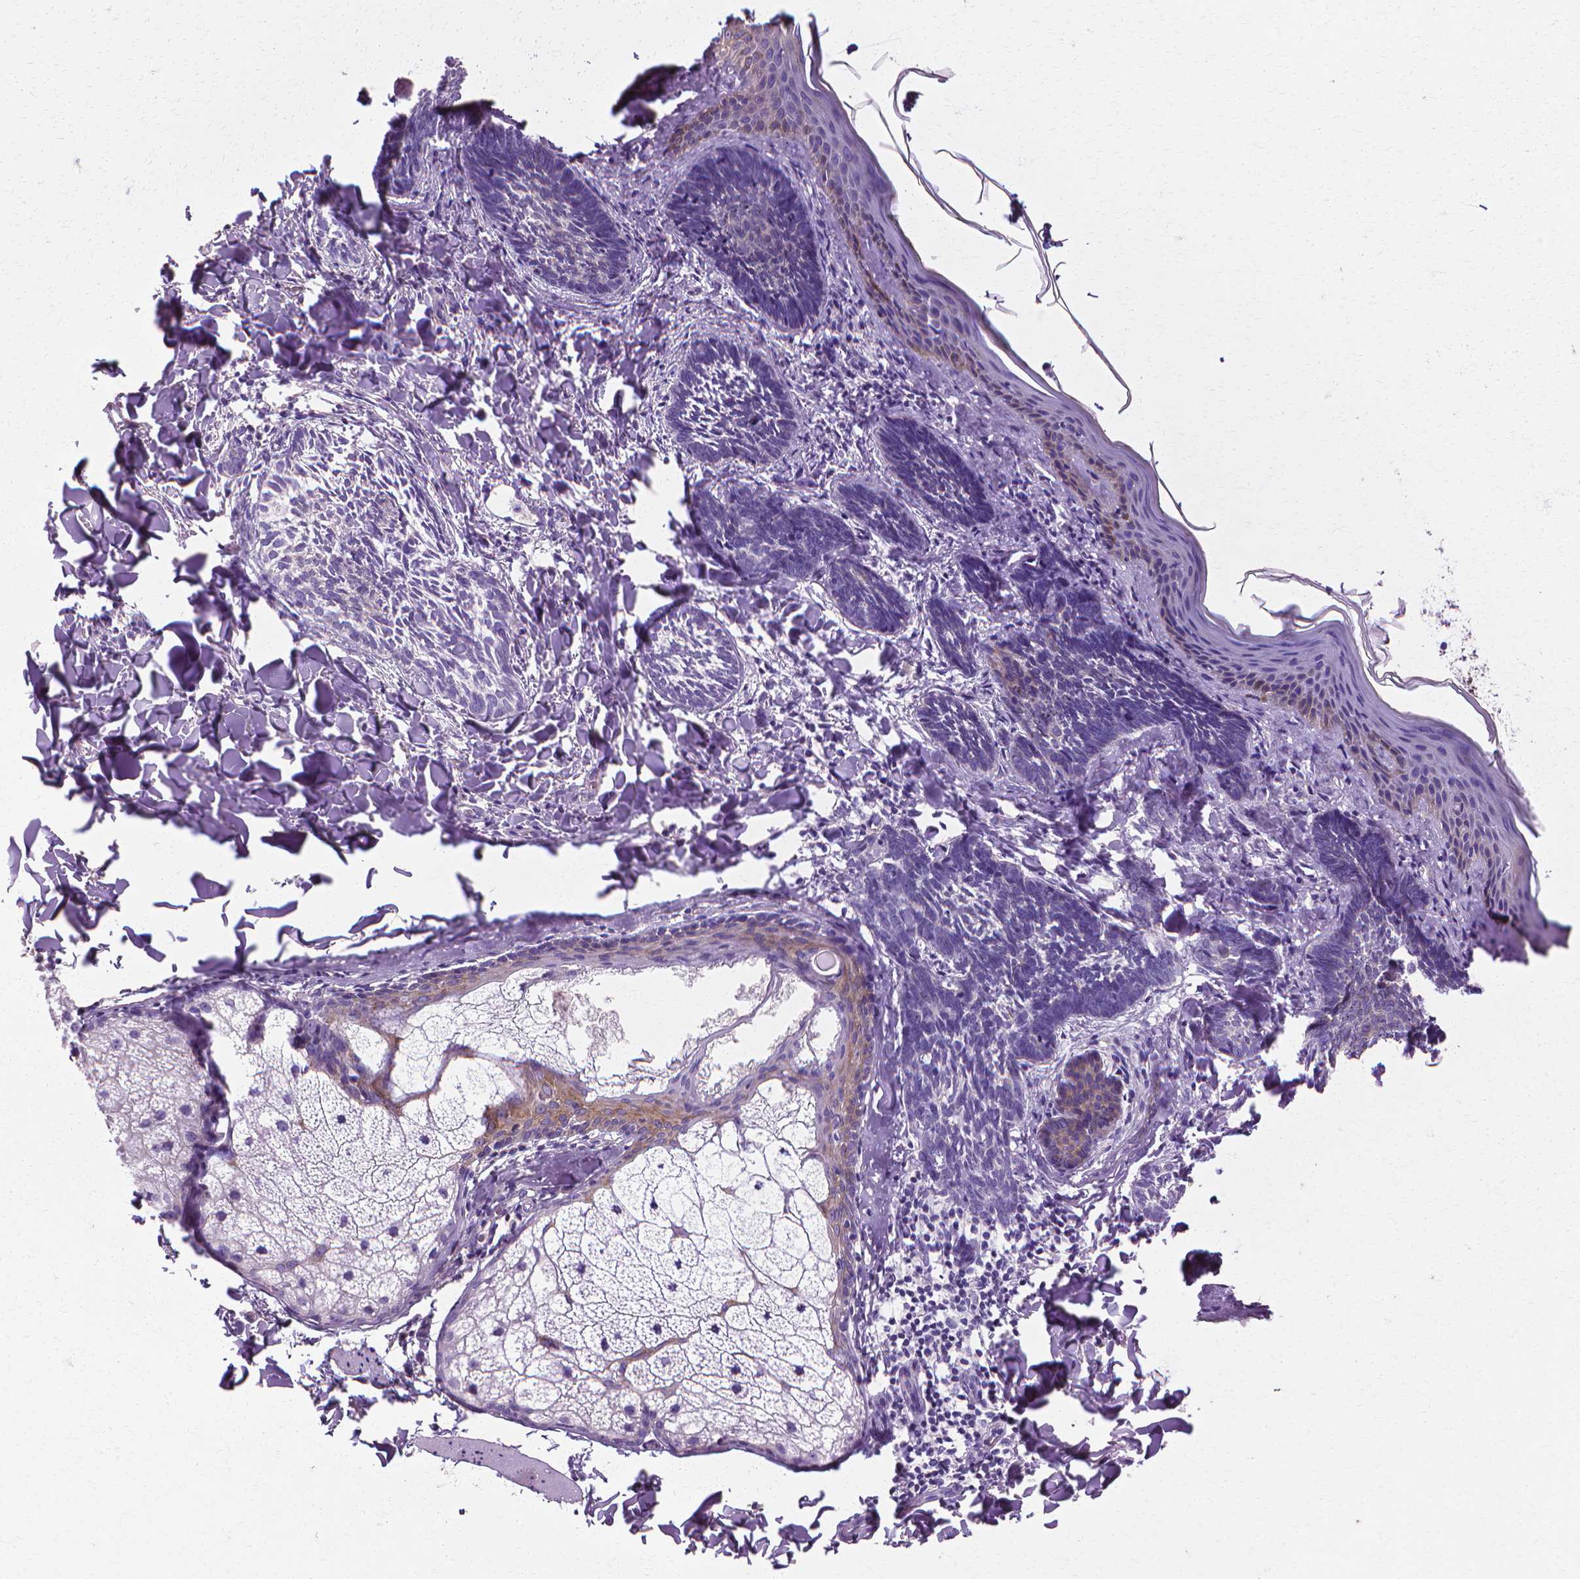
{"staining": {"intensity": "negative", "quantity": "none", "location": "none"}, "tissue": "skin cancer", "cell_type": "Tumor cells", "image_type": "cancer", "snomed": [{"axis": "morphology", "description": "Normal tissue, NOS"}, {"axis": "morphology", "description": "Basal cell carcinoma"}, {"axis": "topography", "description": "Skin"}], "caption": "This is an immunohistochemistry (IHC) image of skin cancer. There is no positivity in tumor cells.", "gene": "CFAP157", "patient": {"sex": "male", "age": 46}}